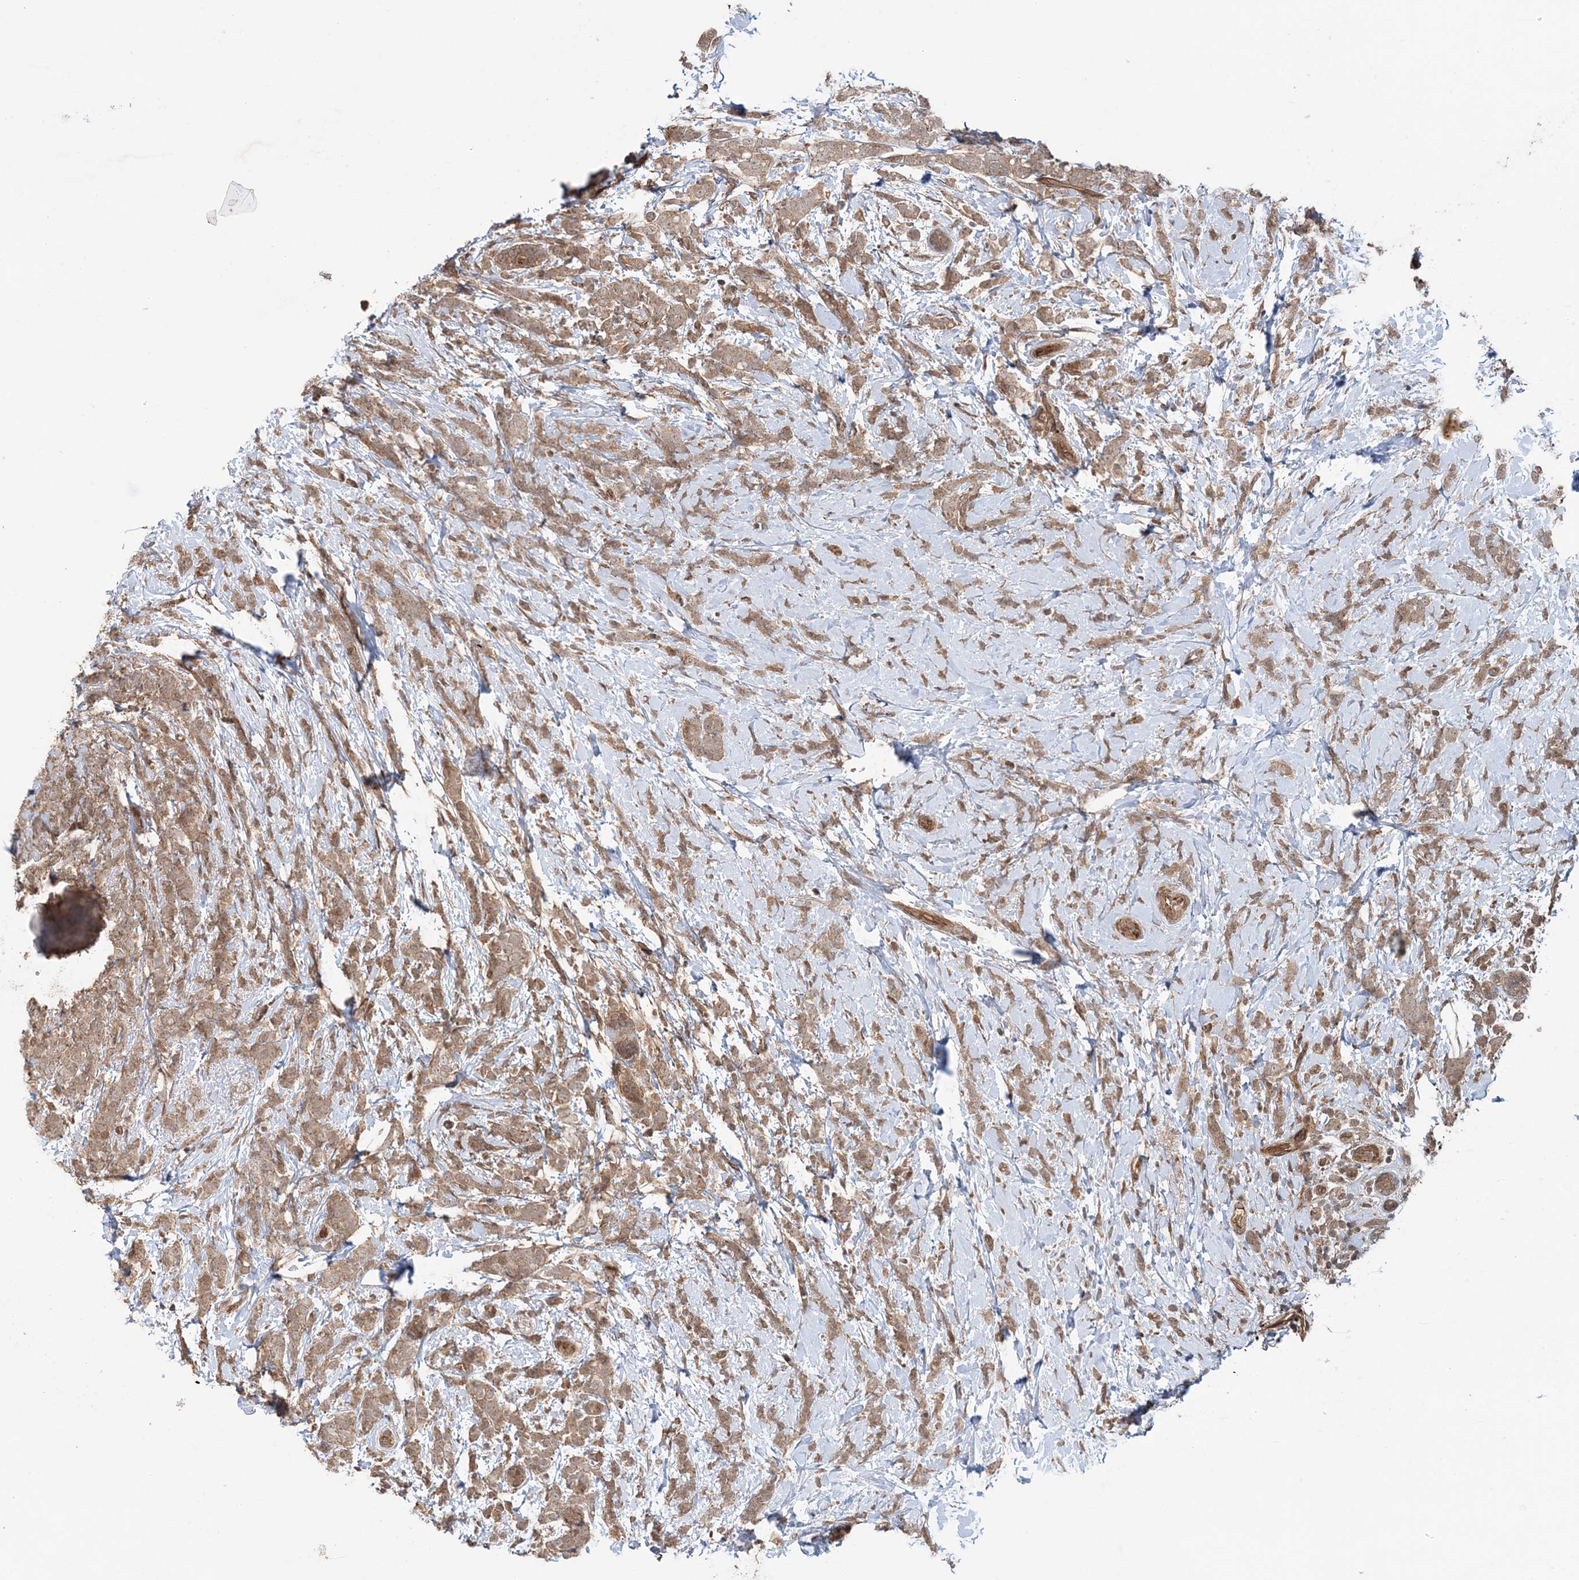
{"staining": {"intensity": "moderate", "quantity": ">75%", "location": "cytoplasmic/membranous"}, "tissue": "breast cancer", "cell_type": "Tumor cells", "image_type": "cancer", "snomed": [{"axis": "morphology", "description": "Lobular carcinoma"}, {"axis": "topography", "description": "Breast"}], "caption": "Protein positivity by immunohistochemistry (IHC) exhibits moderate cytoplasmic/membranous expression in approximately >75% of tumor cells in breast cancer. Immunohistochemistry stains the protein of interest in brown and the nuclei are stained blue.", "gene": "UBTD2", "patient": {"sex": "female", "age": 58}}